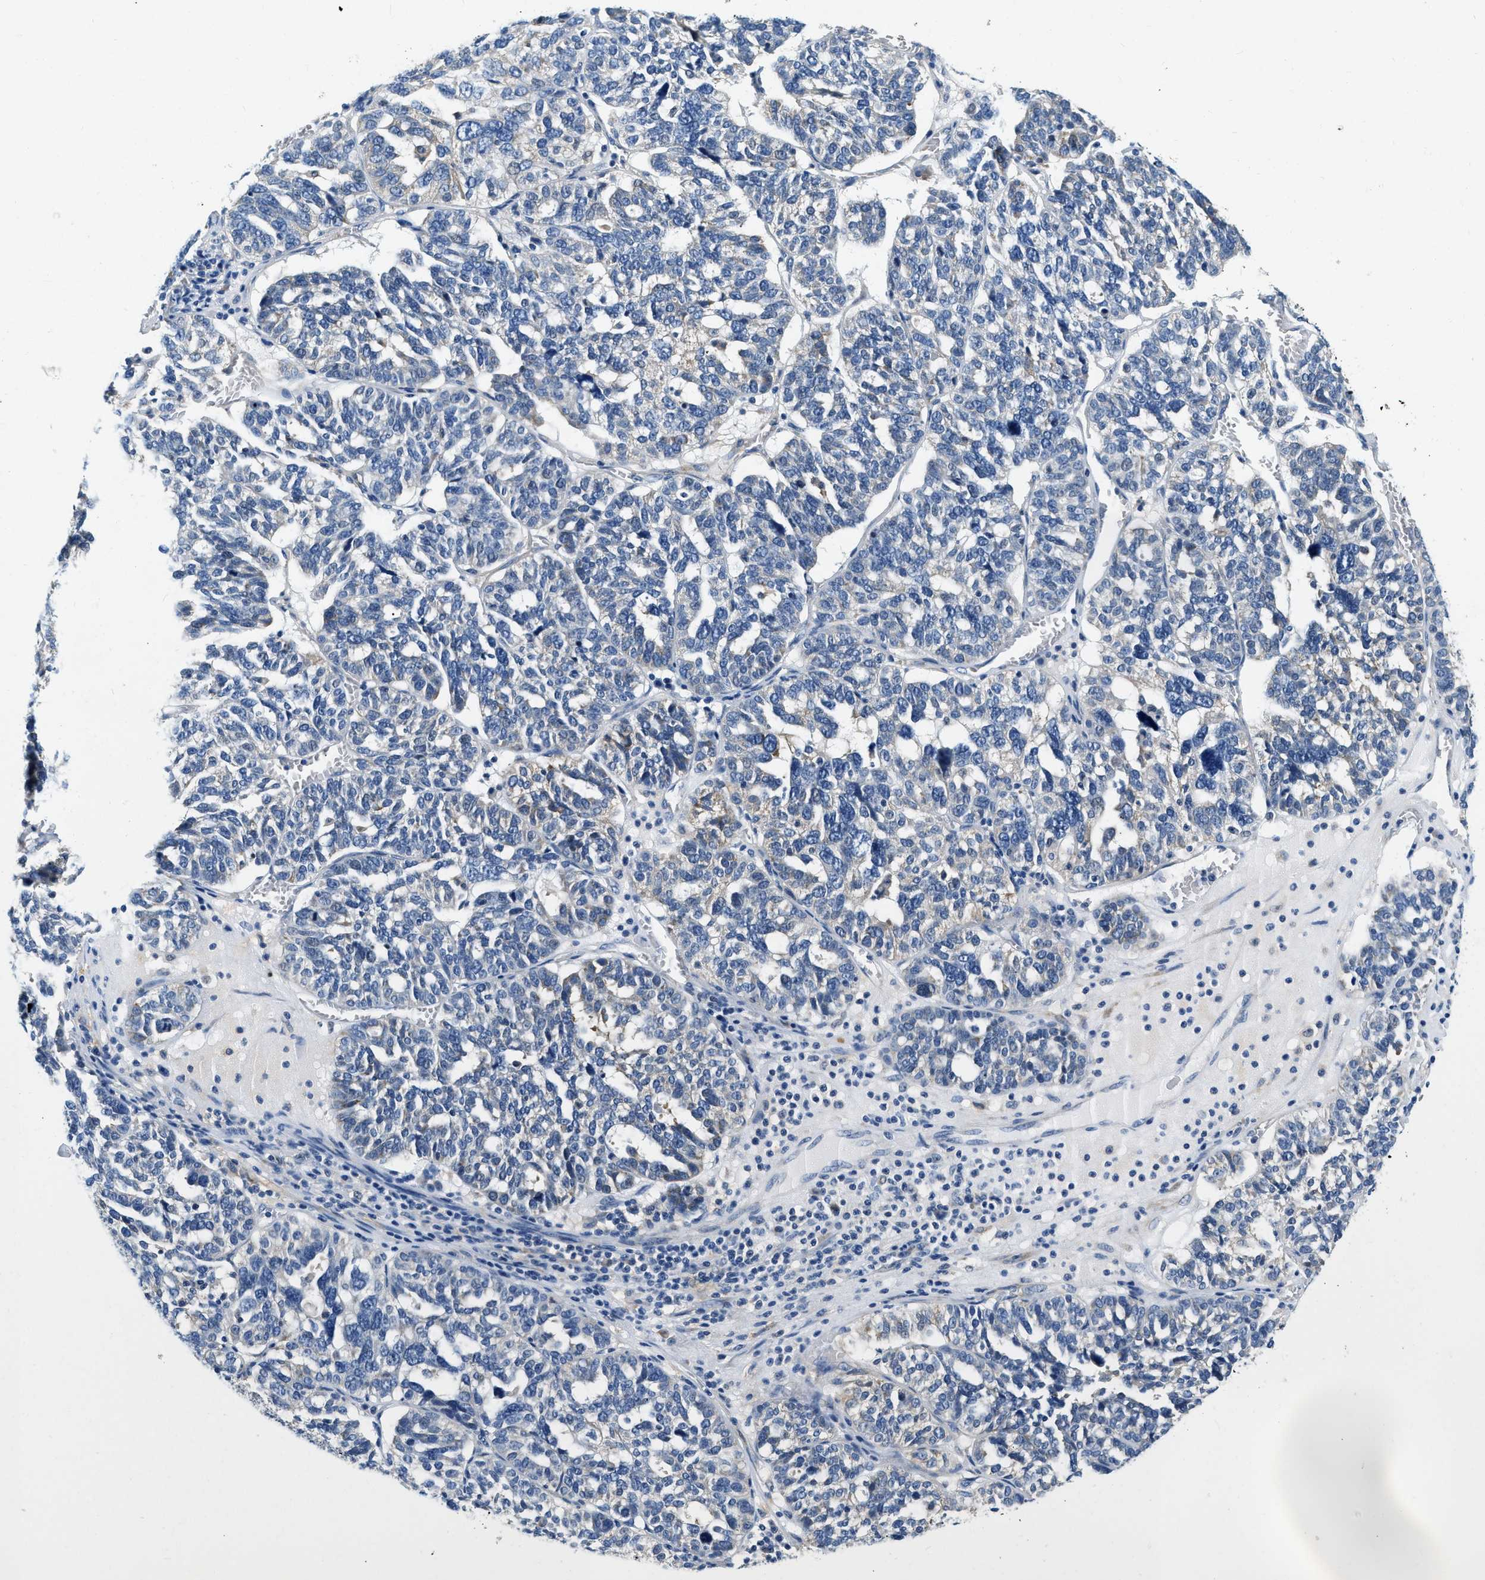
{"staining": {"intensity": "negative", "quantity": "none", "location": "none"}, "tissue": "ovarian cancer", "cell_type": "Tumor cells", "image_type": "cancer", "snomed": [{"axis": "morphology", "description": "Cystadenocarcinoma, serous, NOS"}, {"axis": "topography", "description": "Ovary"}], "caption": "Immunohistochemistry (IHC) of ovarian cancer (serous cystadenocarcinoma) reveals no expression in tumor cells.", "gene": "EIF2AK2", "patient": {"sex": "female", "age": 59}}